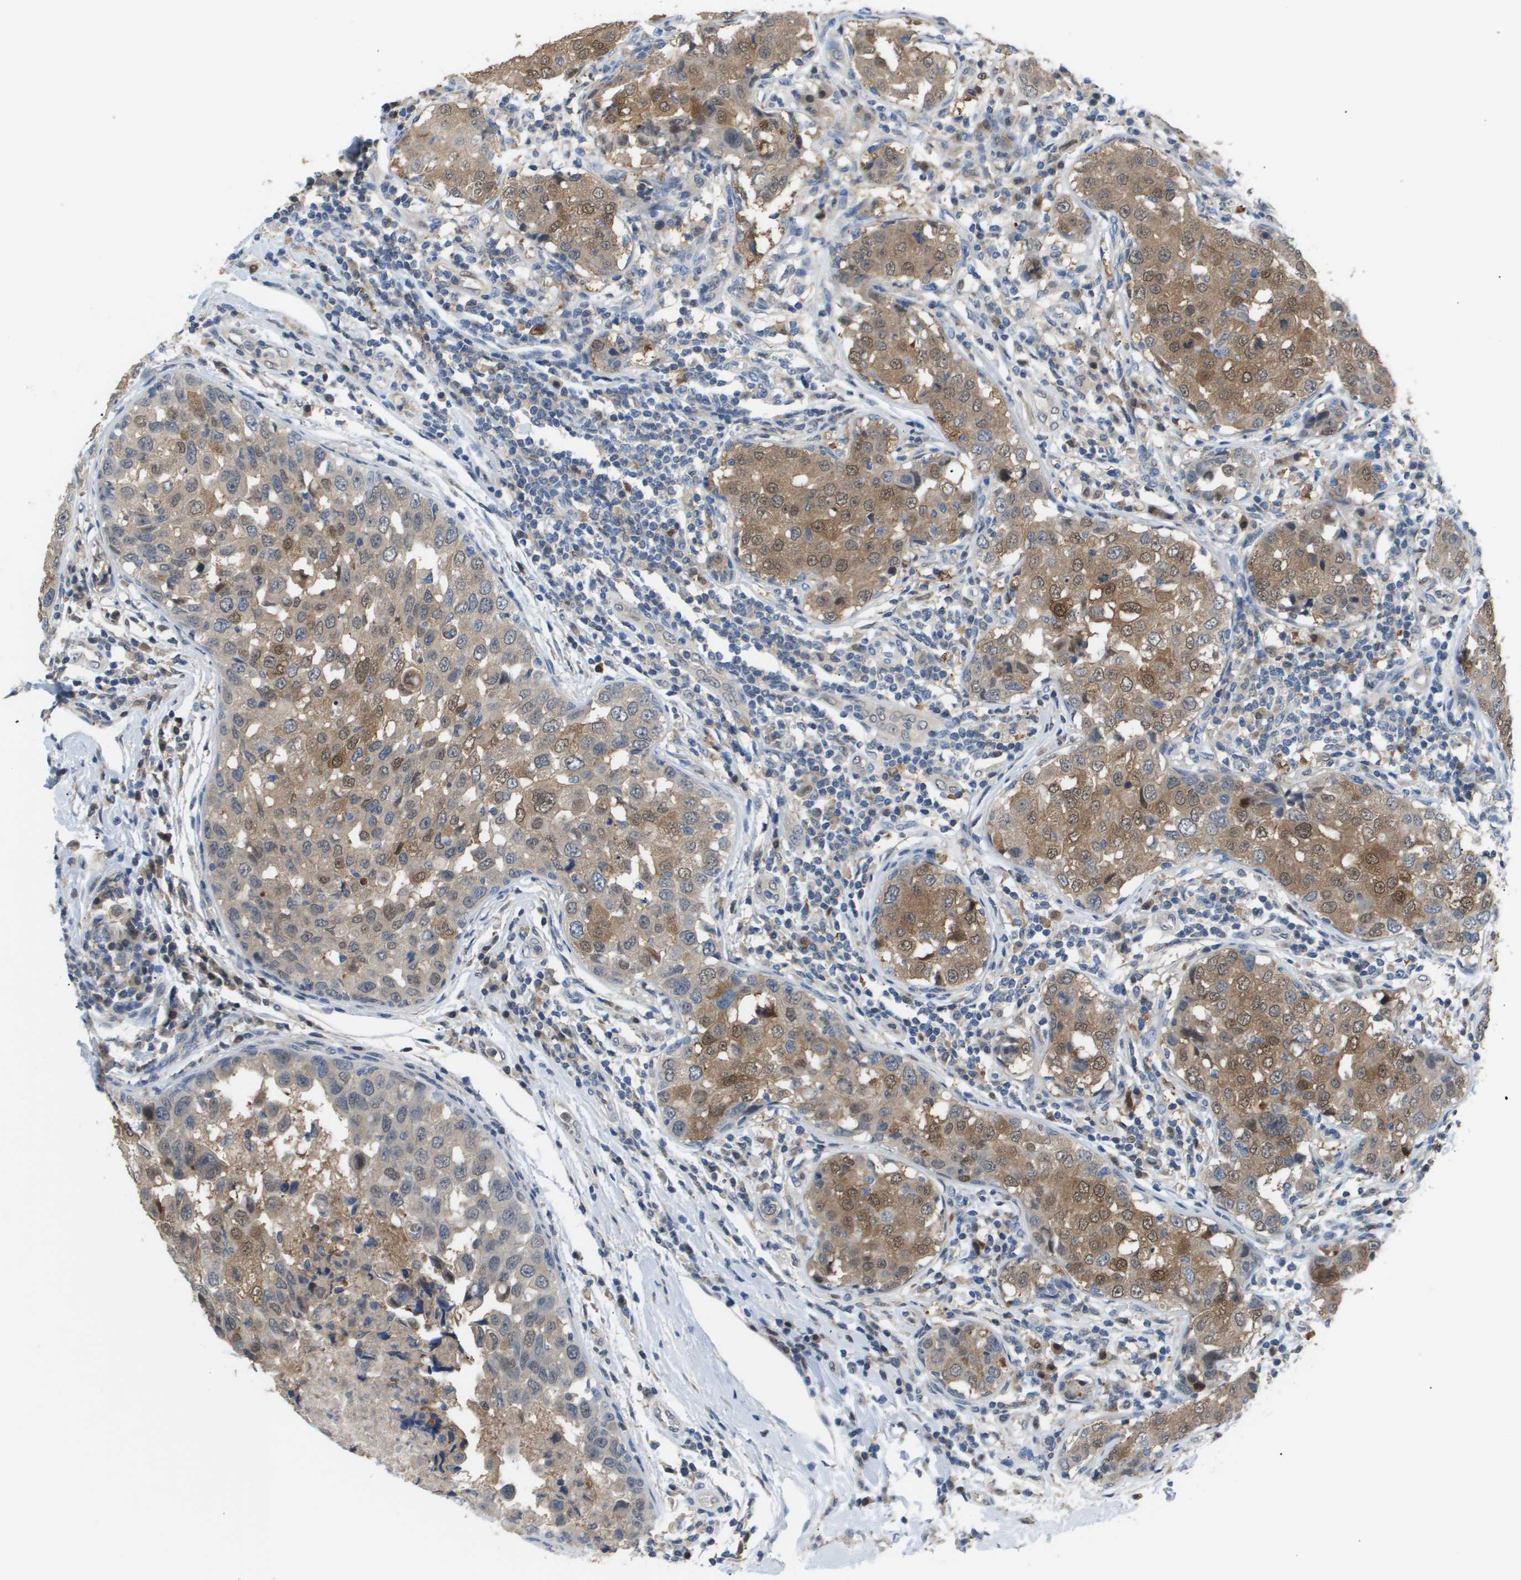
{"staining": {"intensity": "moderate", "quantity": "25%-75%", "location": "cytoplasmic/membranous,nuclear"}, "tissue": "breast cancer", "cell_type": "Tumor cells", "image_type": "cancer", "snomed": [{"axis": "morphology", "description": "Duct carcinoma"}, {"axis": "topography", "description": "Breast"}], "caption": "Tumor cells show medium levels of moderate cytoplasmic/membranous and nuclear staining in about 25%-75% of cells in infiltrating ductal carcinoma (breast).", "gene": "AKR1A1", "patient": {"sex": "female", "age": 27}}